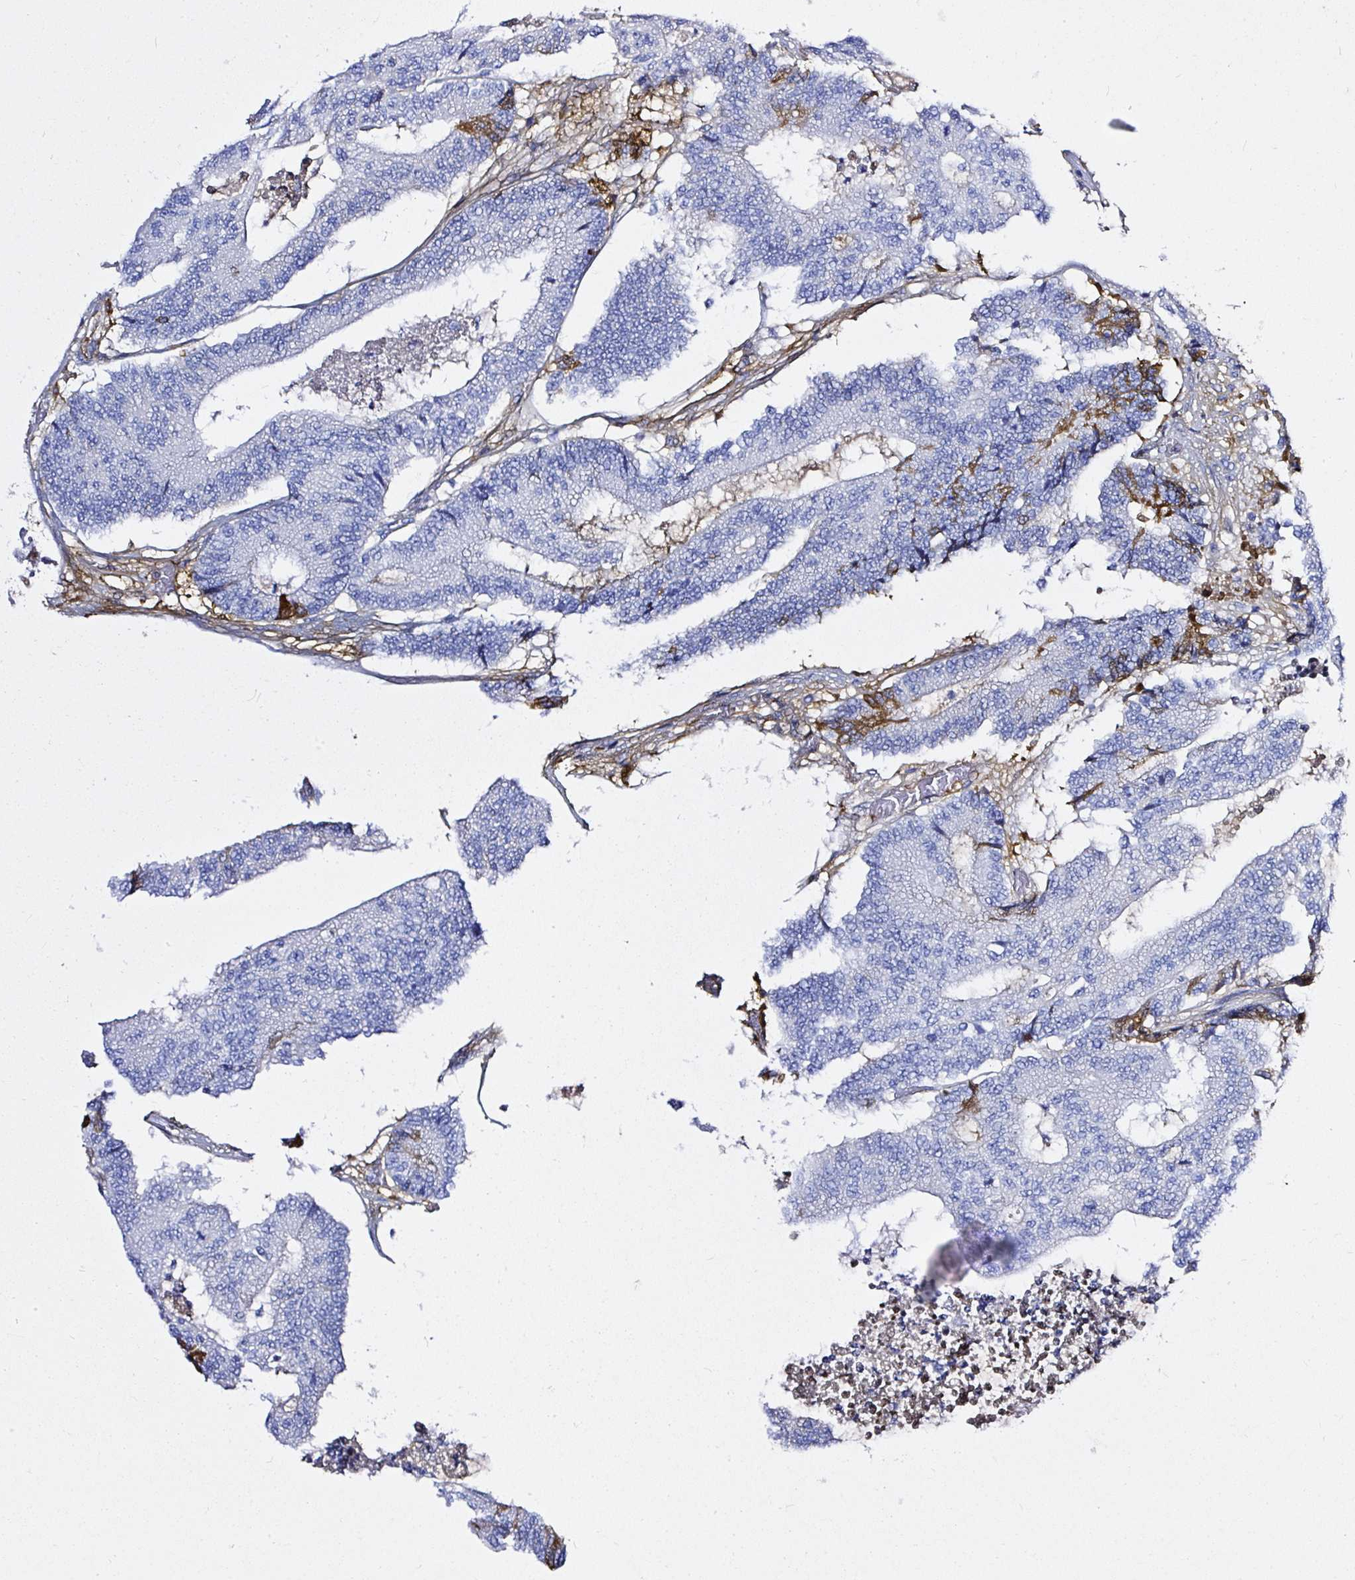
{"staining": {"intensity": "moderate", "quantity": "<25%", "location": "cytoplasmic/membranous"}, "tissue": "colorectal cancer", "cell_type": "Tumor cells", "image_type": "cancer", "snomed": [{"axis": "morphology", "description": "Adenocarcinoma, NOS"}, {"axis": "topography", "description": "Colon"}], "caption": "IHC of adenocarcinoma (colorectal) exhibits low levels of moderate cytoplasmic/membranous expression in about <25% of tumor cells. Immunohistochemistry stains the protein of interest in brown and the nuclei are stained blue.", "gene": "CLEC3B", "patient": {"sex": "female", "age": 84}}